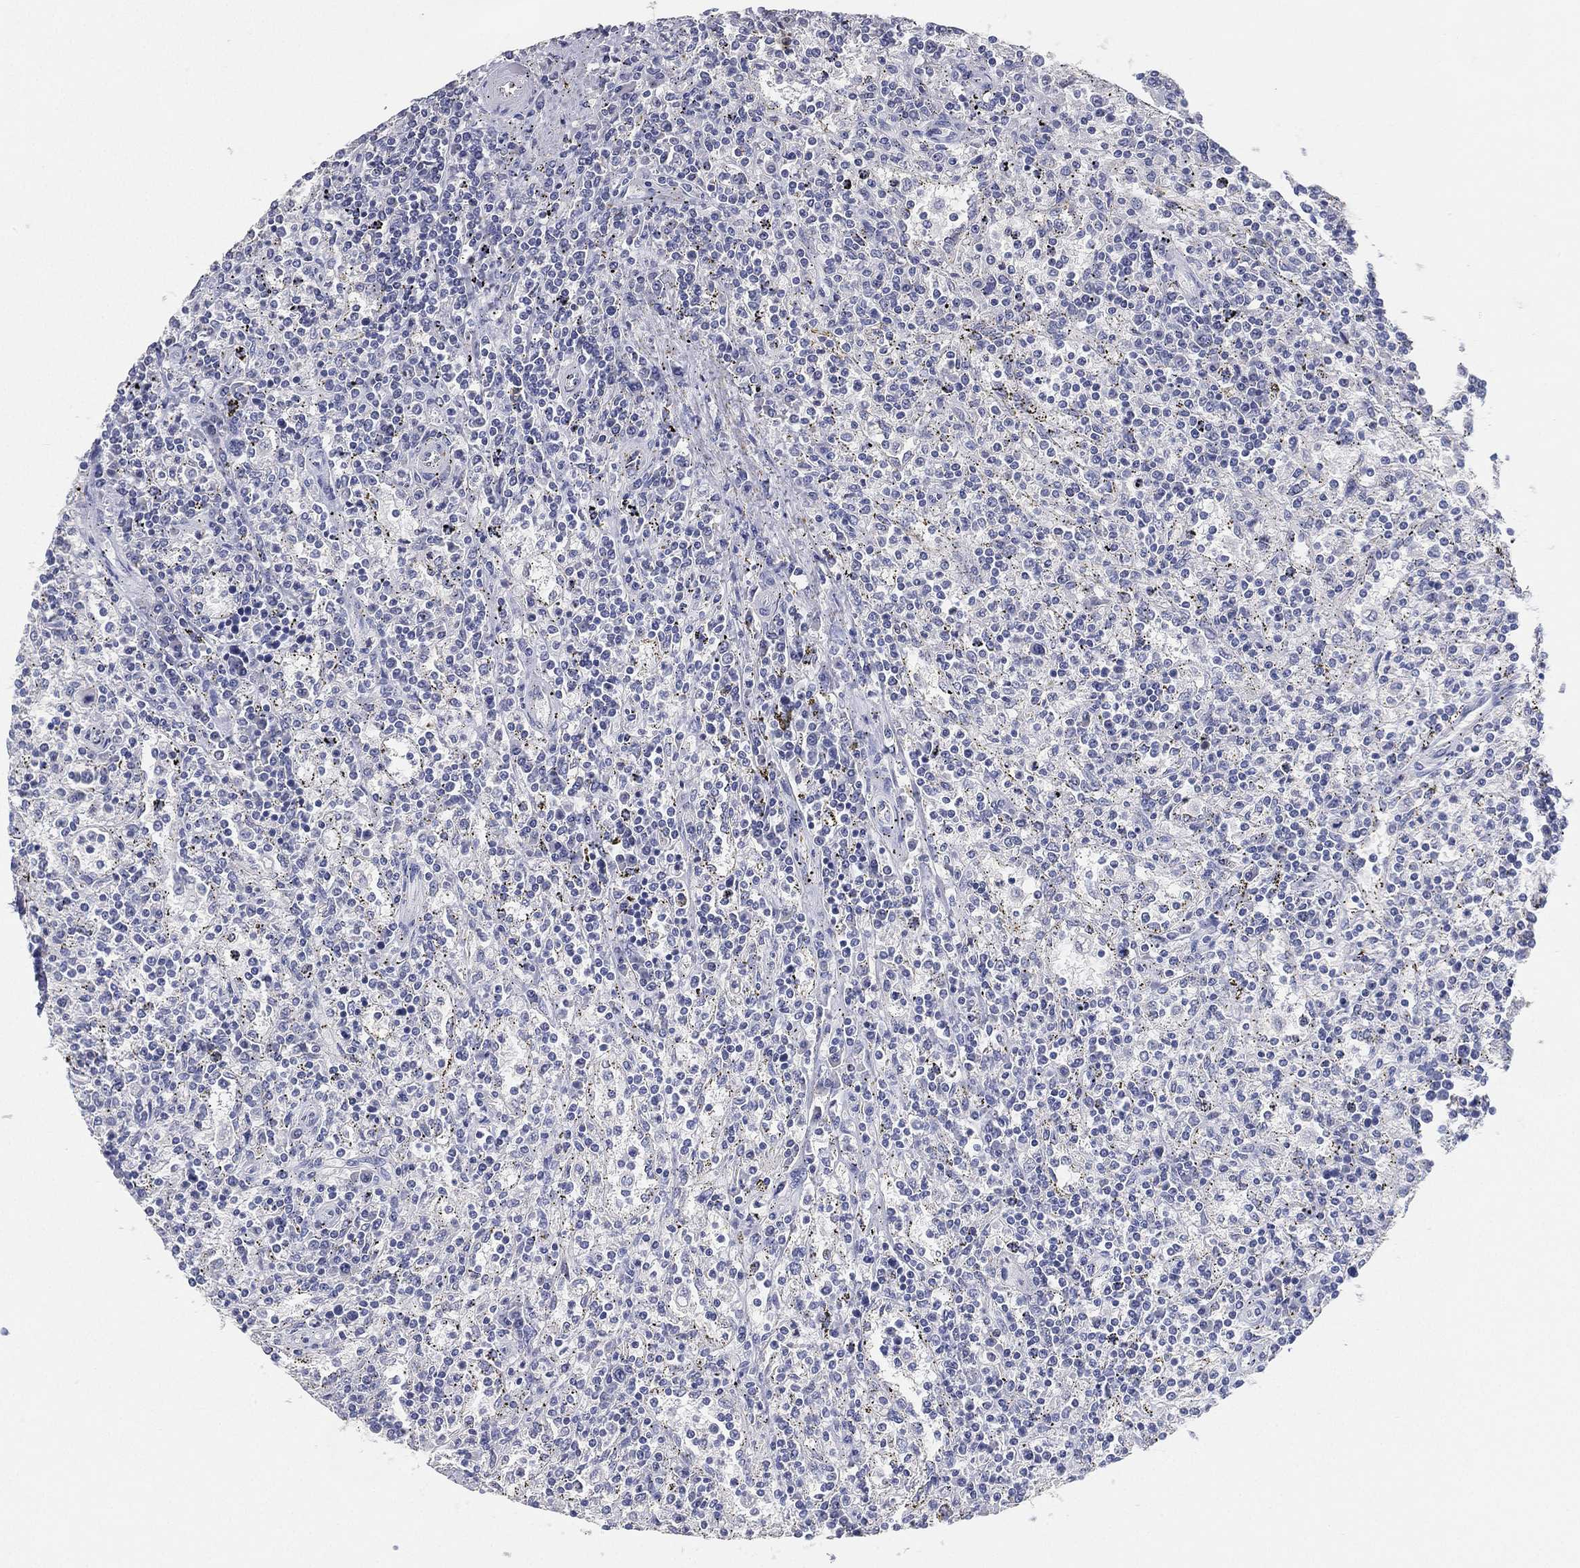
{"staining": {"intensity": "negative", "quantity": "none", "location": "none"}, "tissue": "lymphoma", "cell_type": "Tumor cells", "image_type": "cancer", "snomed": [{"axis": "morphology", "description": "Malignant lymphoma, non-Hodgkin's type, Low grade"}, {"axis": "topography", "description": "Spleen"}], "caption": "Protein analysis of lymphoma reveals no significant expression in tumor cells.", "gene": "FAM187B", "patient": {"sex": "male", "age": 62}}